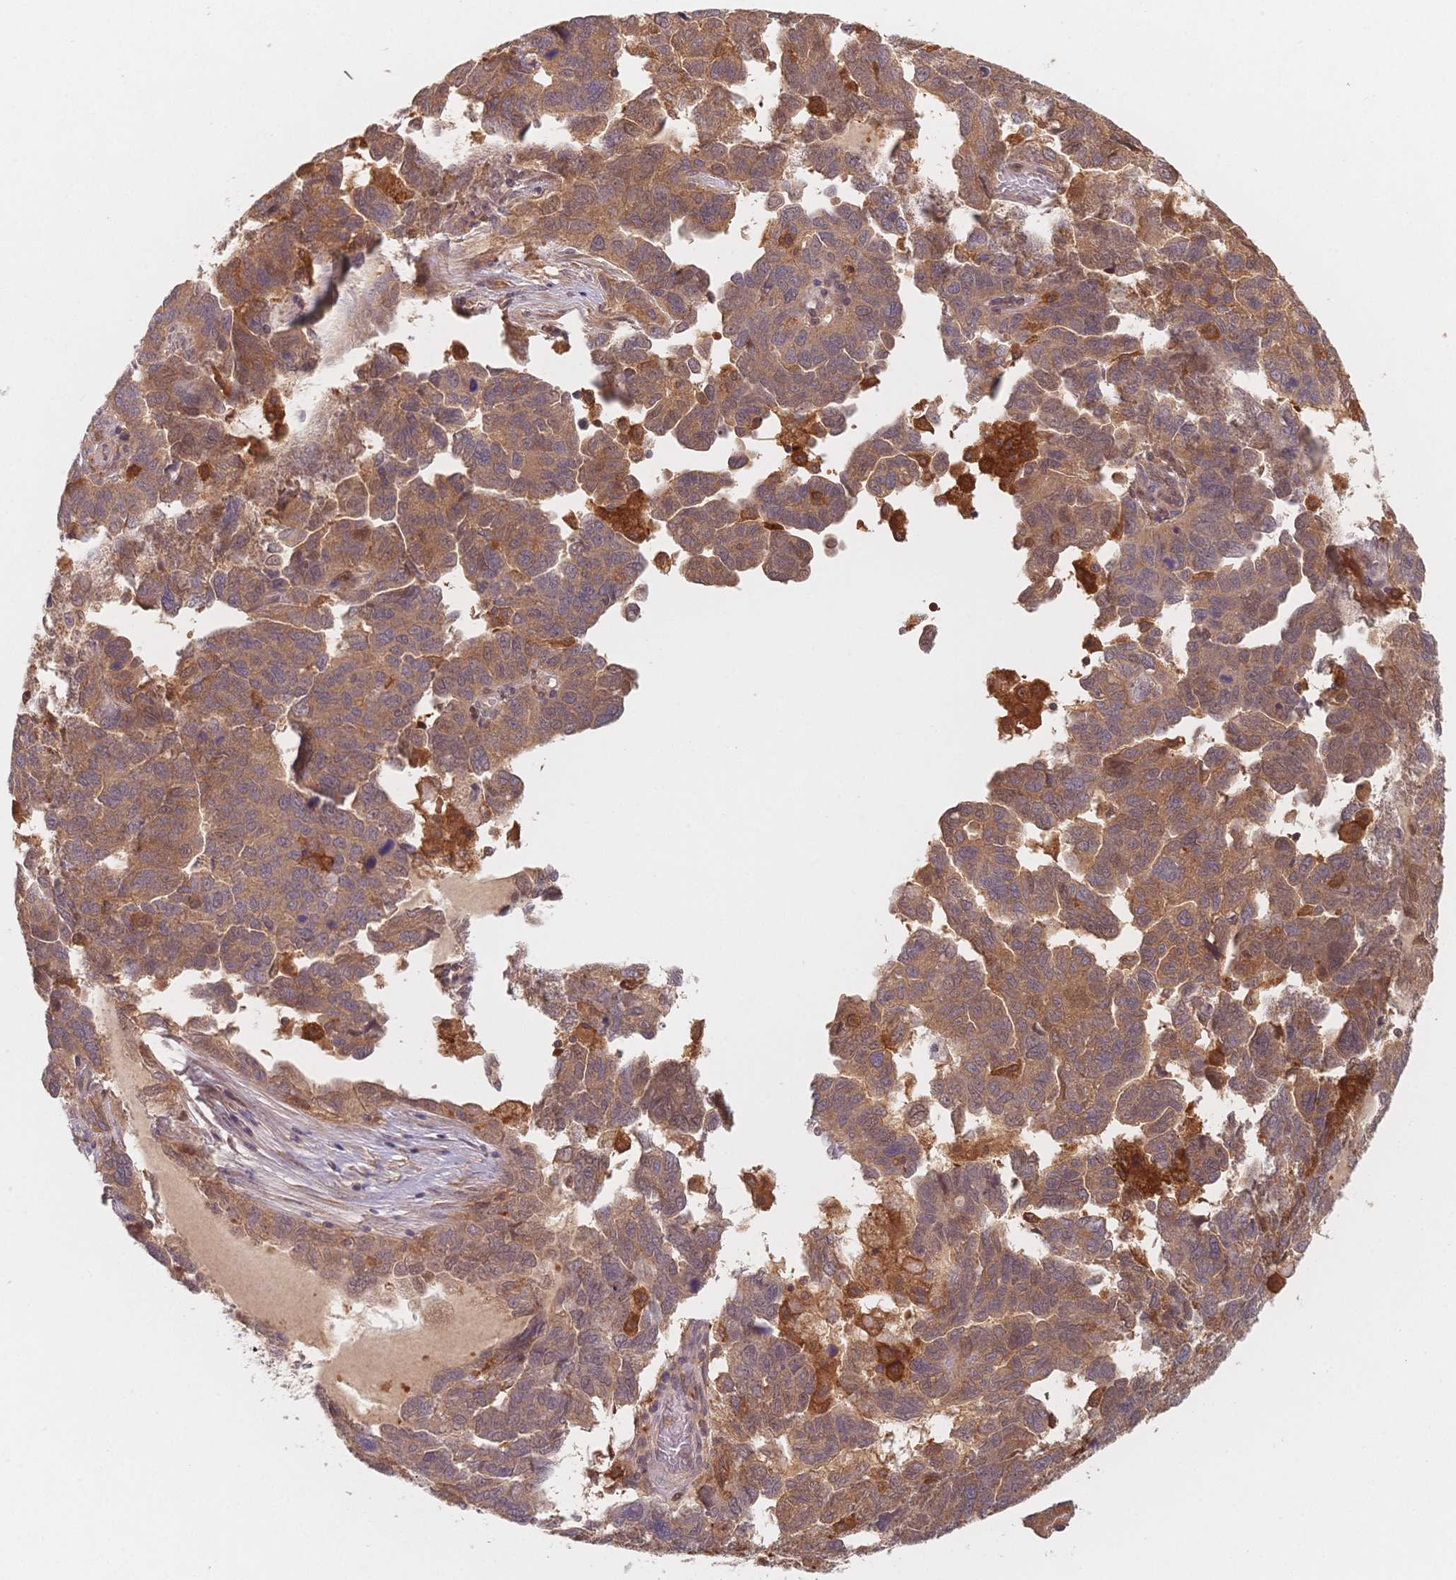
{"staining": {"intensity": "moderate", "quantity": ">75%", "location": "cytoplasmic/membranous"}, "tissue": "ovarian cancer", "cell_type": "Tumor cells", "image_type": "cancer", "snomed": [{"axis": "morphology", "description": "Cystadenocarcinoma, serous, NOS"}, {"axis": "topography", "description": "Ovary"}], "caption": "Moderate cytoplasmic/membranous positivity is seen in about >75% of tumor cells in serous cystadenocarcinoma (ovarian). The staining is performed using DAB brown chromogen to label protein expression. The nuclei are counter-stained blue using hematoxylin.", "gene": "C12orf75", "patient": {"sex": "female", "age": 64}}